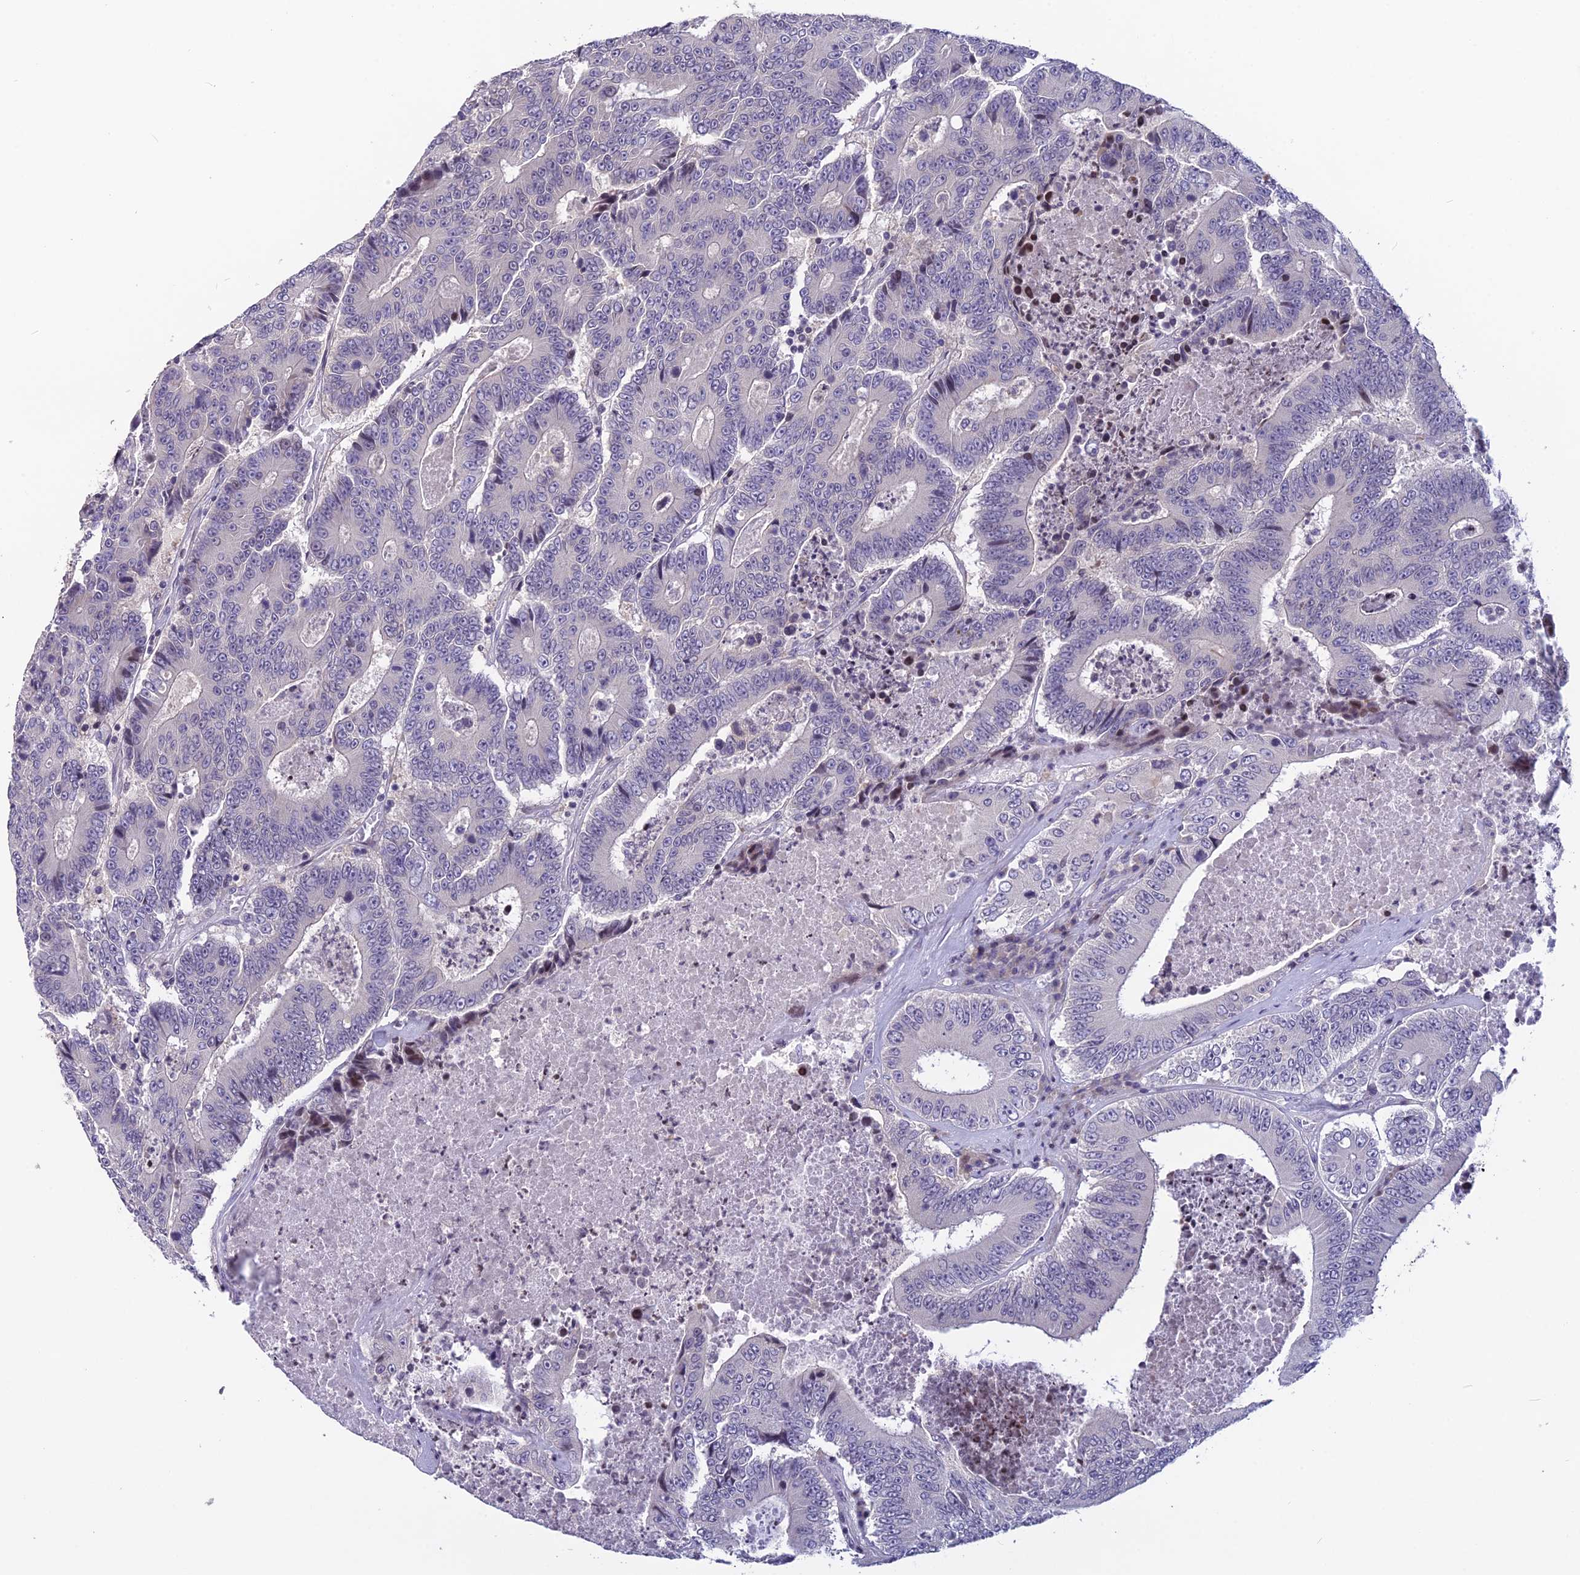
{"staining": {"intensity": "negative", "quantity": "none", "location": "none"}, "tissue": "colorectal cancer", "cell_type": "Tumor cells", "image_type": "cancer", "snomed": [{"axis": "morphology", "description": "Adenocarcinoma, NOS"}, {"axis": "topography", "description": "Colon"}], "caption": "This is an immunohistochemistry histopathology image of human colorectal cancer. There is no expression in tumor cells.", "gene": "TMEM134", "patient": {"sex": "male", "age": 83}}